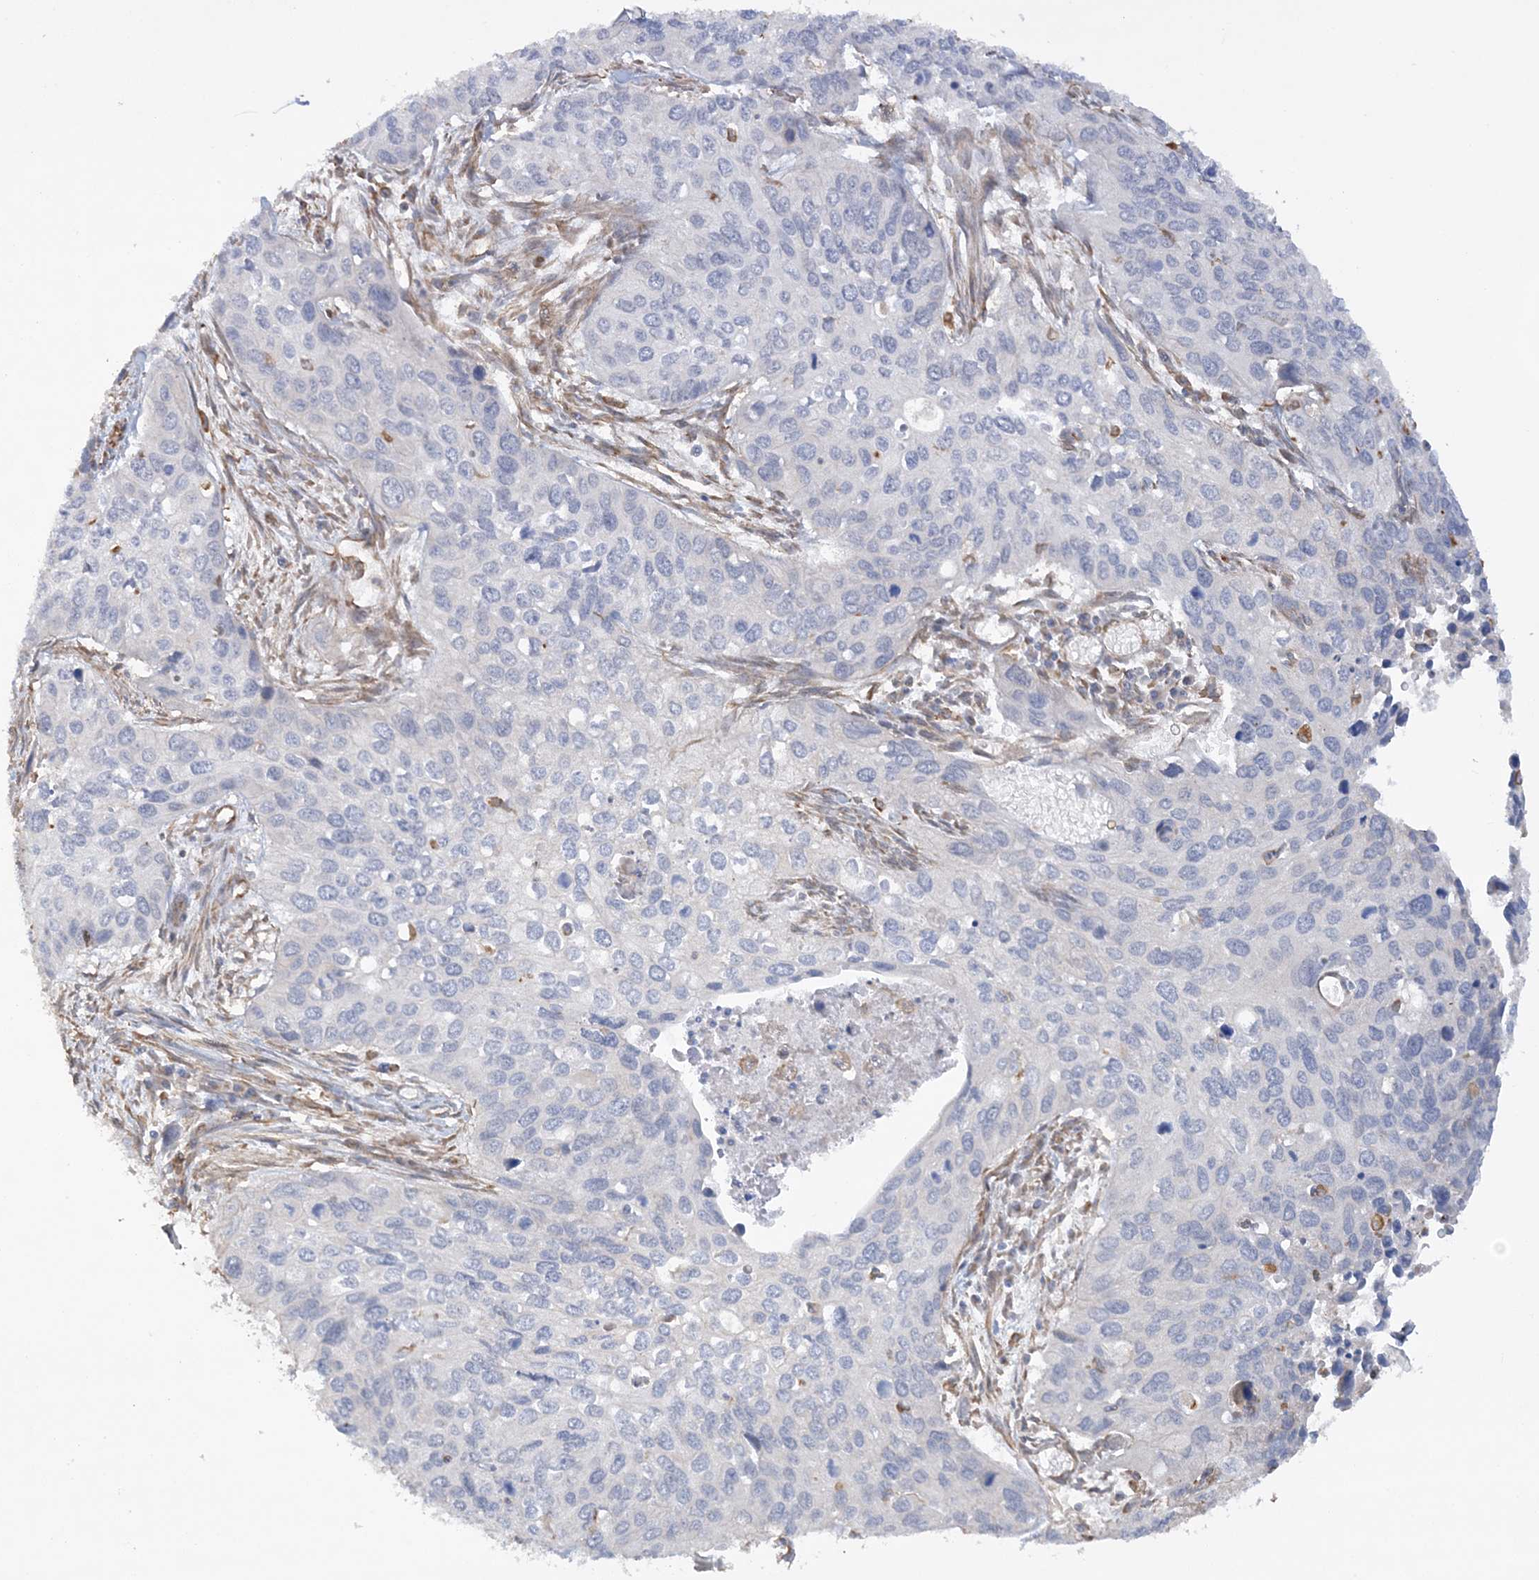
{"staining": {"intensity": "negative", "quantity": "none", "location": "none"}, "tissue": "cervical cancer", "cell_type": "Tumor cells", "image_type": "cancer", "snomed": [{"axis": "morphology", "description": "Squamous cell carcinoma, NOS"}, {"axis": "topography", "description": "Cervix"}], "caption": "Immunohistochemical staining of human squamous cell carcinoma (cervical) exhibits no significant staining in tumor cells.", "gene": "ZNF821", "patient": {"sex": "female", "age": 55}}